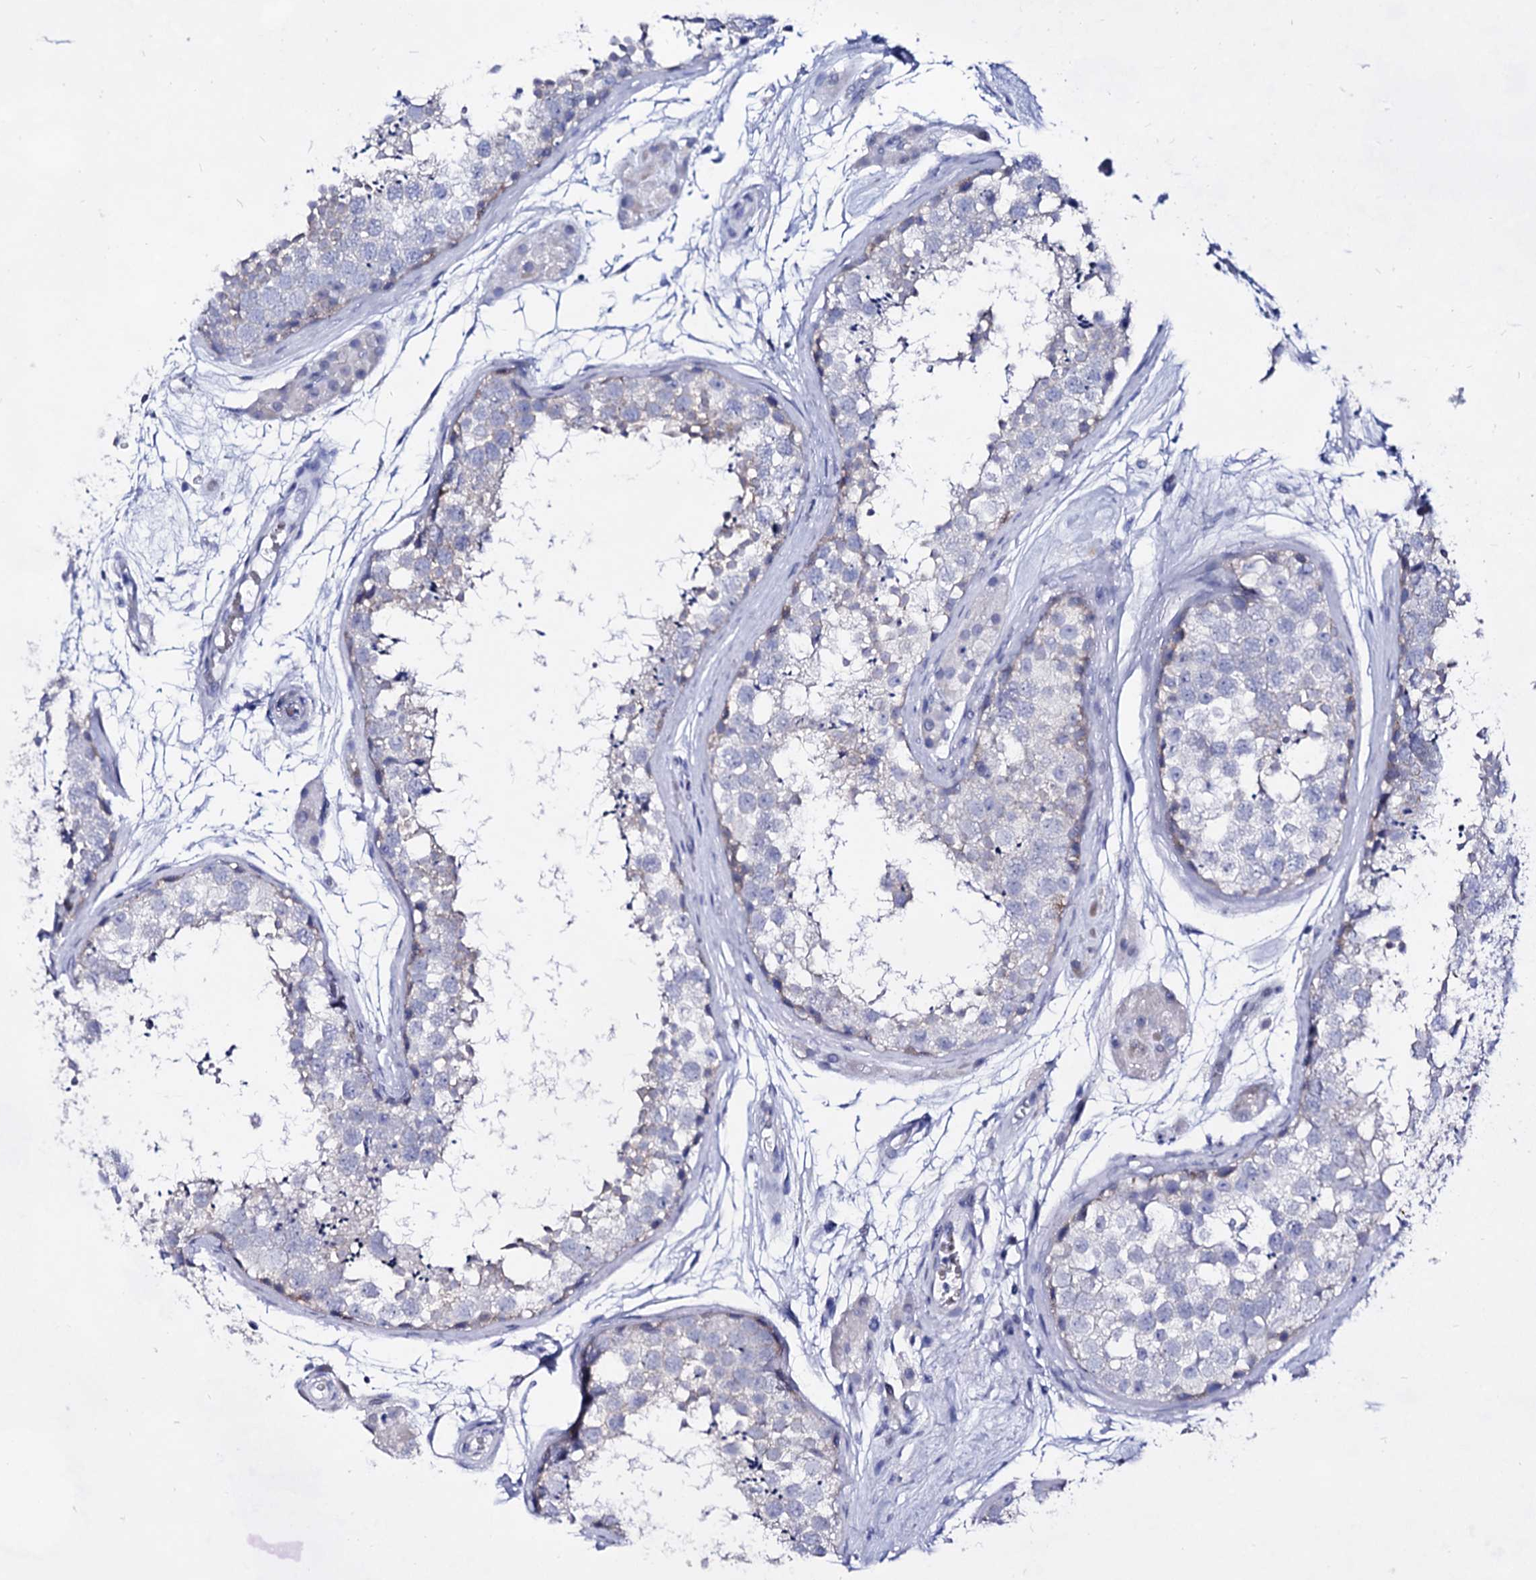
{"staining": {"intensity": "weak", "quantity": "<25%", "location": "cytoplasmic/membranous"}, "tissue": "testis", "cell_type": "Cells in seminiferous ducts", "image_type": "normal", "snomed": [{"axis": "morphology", "description": "Normal tissue, NOS"}, {"axis": "topography", "description": "Testis"}], "caption": "Immunohistochemistry of unremarkable testis reveals no expression in cells in seminiferous ducts. Nuclei are stained in blue.", "gene": "PLIN1", "patient": {"sex": "male", "age": 56}}